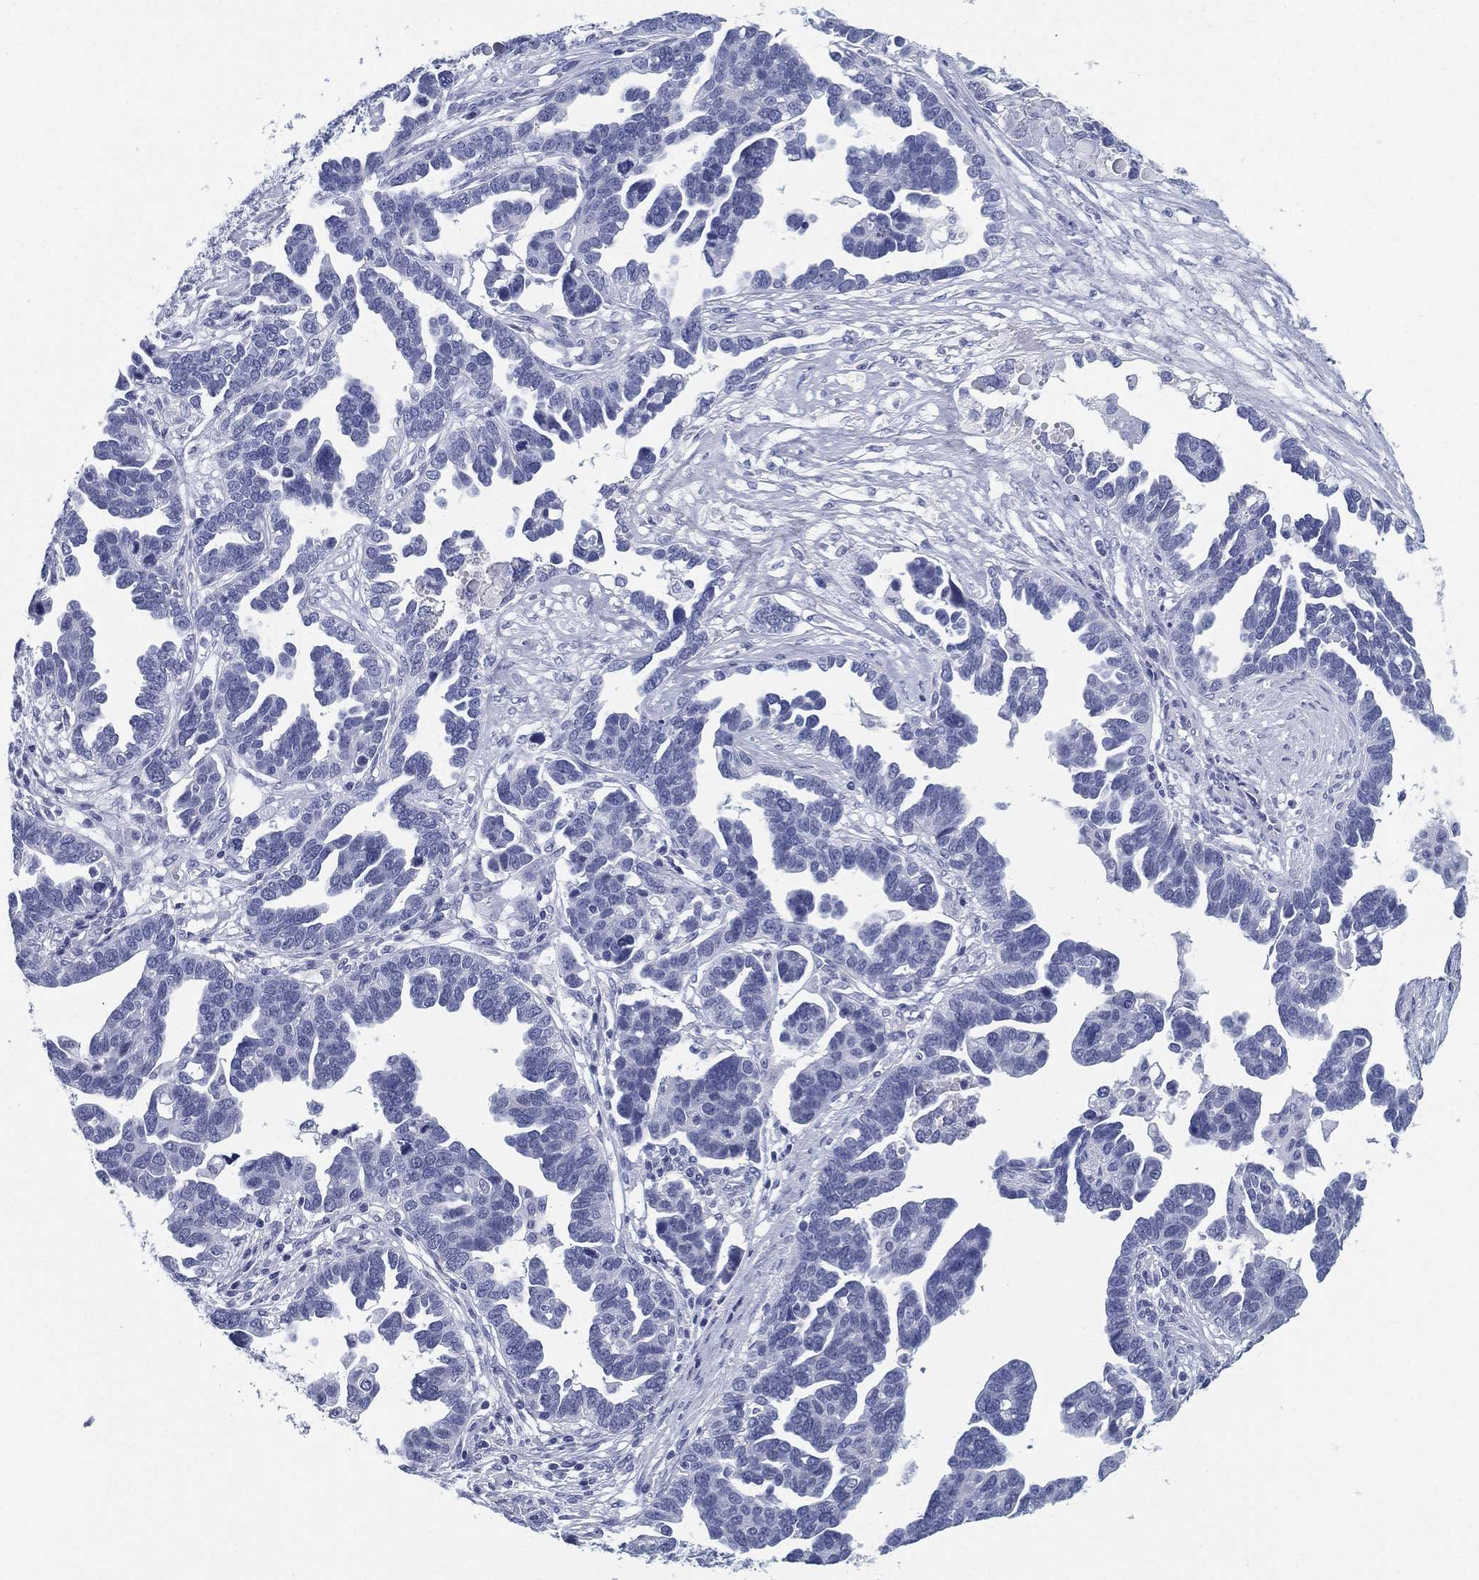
{"staining": {"intensity": "negative", "quantity": "none", "location": "none"}, "tissue": "ovarian cancer", "cell_type": "Tumor cells", "image_type": "cancer", "snomed": [{"axis": "morphology", "description": "Cystadenocarcinoma, serous, NOS"}, {"axis": "topography", "description": "Ovary"}], "caption": "An immunohistochemistry (IHC) histopathology image of serous cystadenocarcinoma (ovarian) is shown. There is no staining in tumor cells of serous cystadenocarcinoma (ovarian).", "gene": "ATP1B2", "patient": {"sex": "female", "age": 54}}